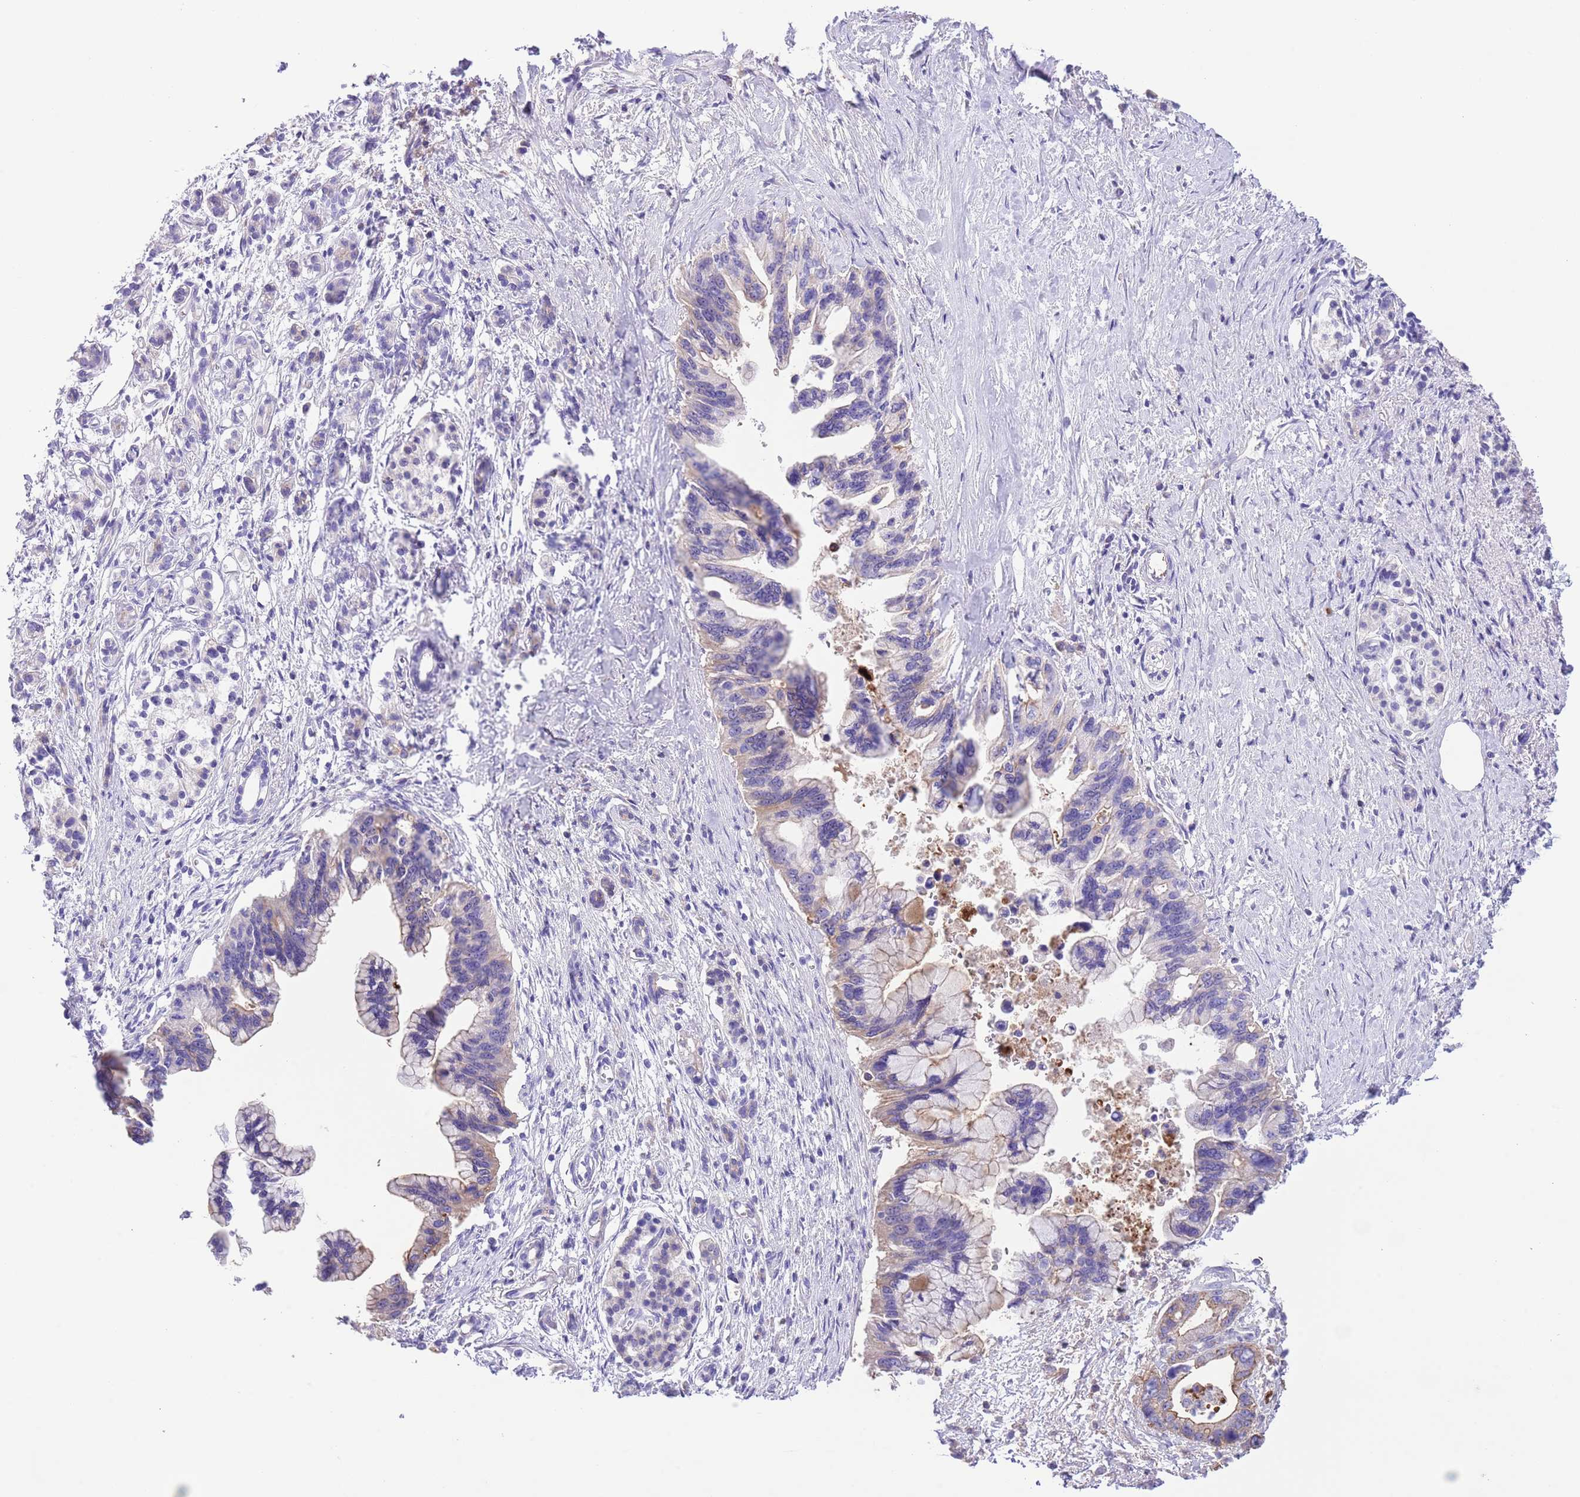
{"staining": {"intensity": "negative", "quantity": "none", "location": "none"}, "tissue": "pancreatic cancer", "cell_type": "Tumor cells", "image_type": "cancer", "snomed": [{"axis": "morphology", "description": "Adenocarcinoma, NOS"}, {"axis": "topography", "description": "Pancreas"}], "caption": "IHC histopathology image of pancreatic cancer stained for a protein (brown), which exhibits no staining in tumor cells.", "gene": "IGF1", "patient": {"sex": "female", "age": 83}}